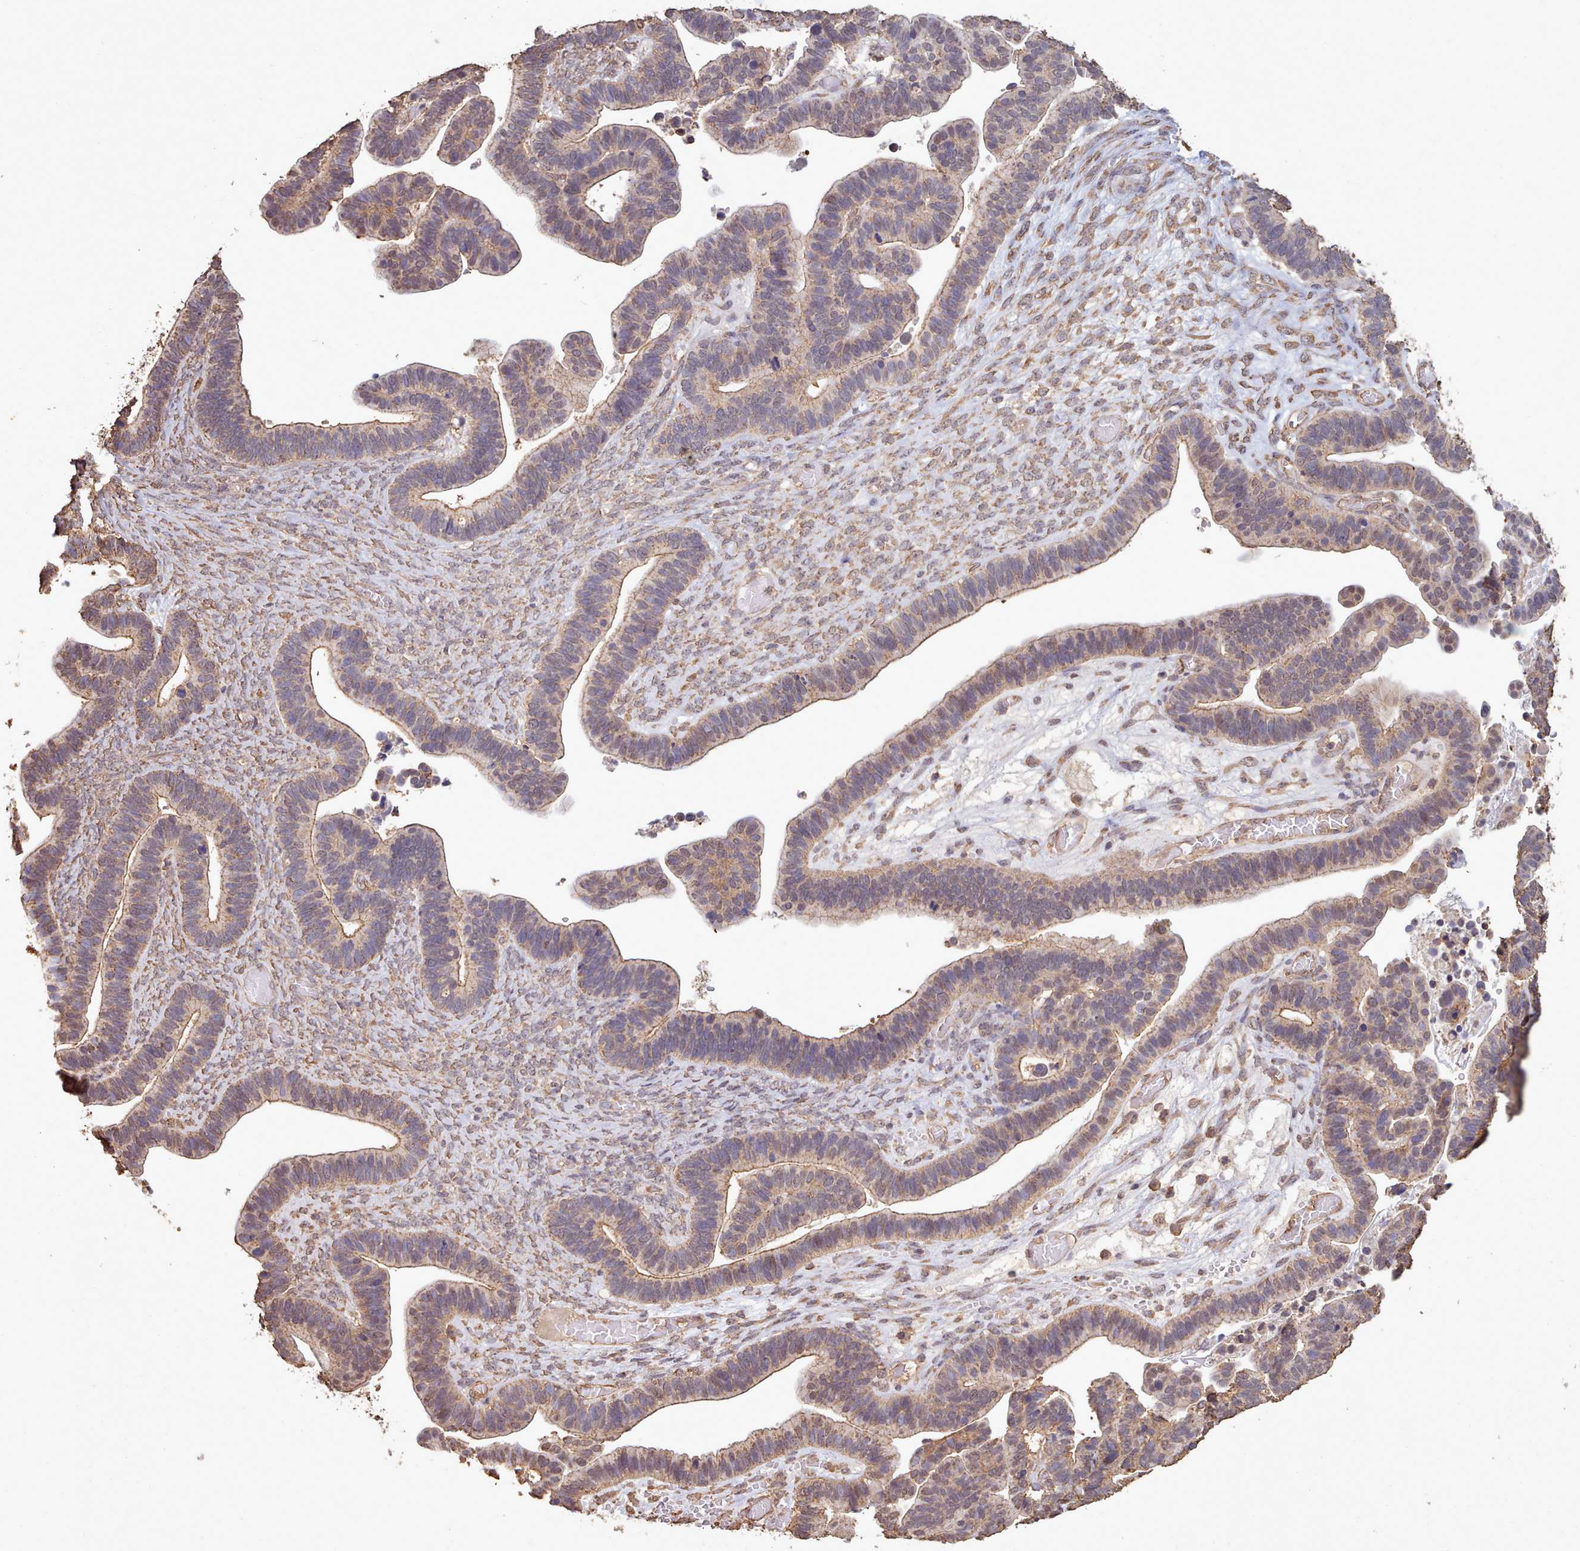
{"staining": {"intensity": "weak", "quantity": ">75%", "location": "cytoplasmic/membranous"}, "tissue": "ovarian cancer", "cell_type": "Tumor cells", "image_type": "cancer", "snomed": [{"axis": "morphology", "description": "Cystadenocarcinoma, serous, NOS"}, {"axis": "topography", "description": "Ovary"}], "caption": "Protein staining exhibits weak cytoplasmic/membranous expression in about >75% of tumor cells in ovarian cancer.", "gene": "METRN", "patient": {"sex": "female", "age": 56}}